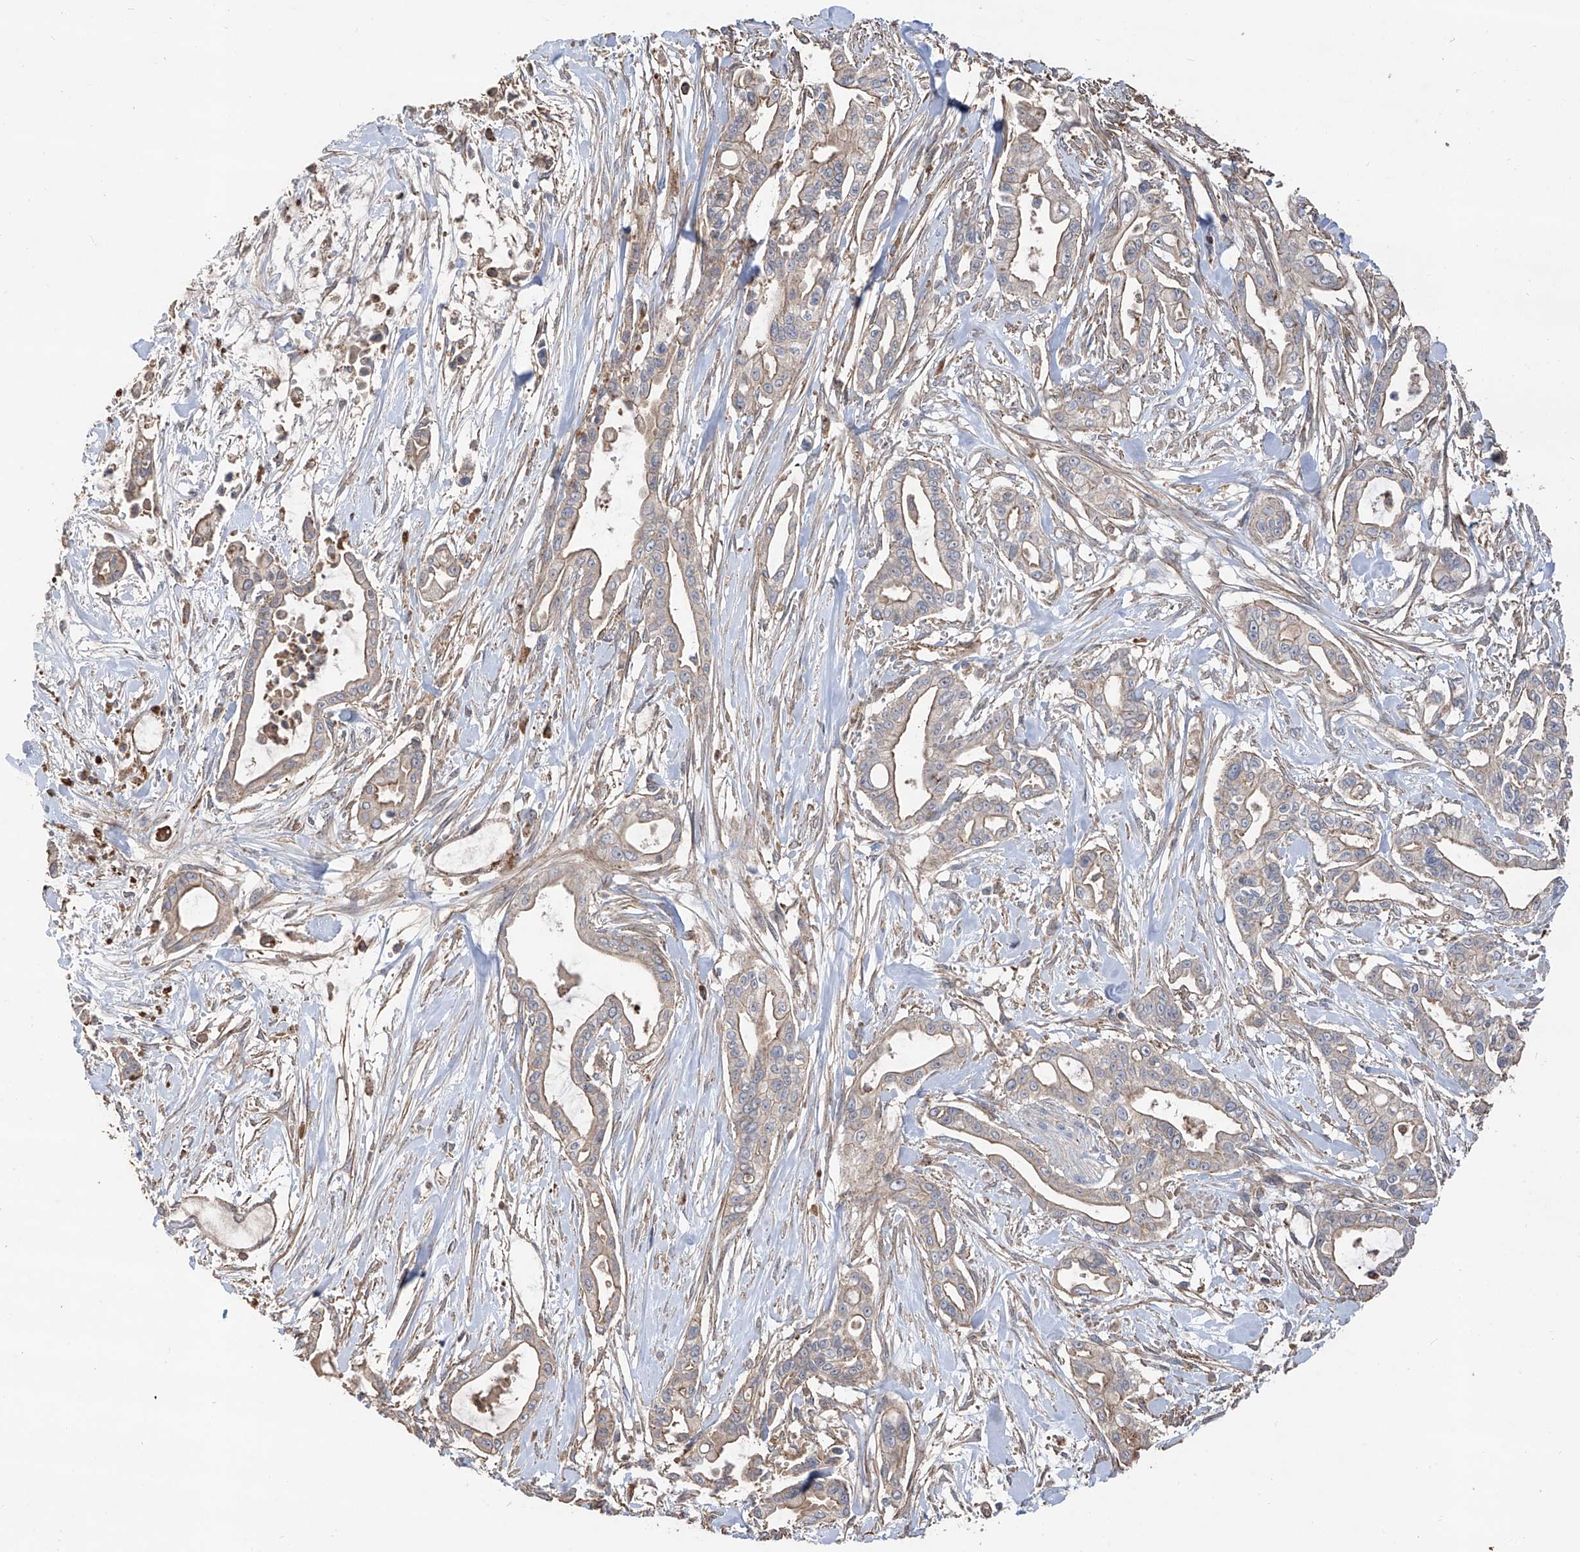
{"staining": {"intensity": "weak", "quantity": "<25%", "location": "cytoplasmic/membranous"}, "tissue": "pancreatic cancer", "cell_type": "Tumor cells", "image_type": "cancer", "snomed": [{"axis": "morphology", "description": "Adenocarcinoma, NOS"}, {"axis": "topography", "description": "Pancreas"}], "caption": "Human pancreatic adenocarcinoma stained for a protein using immunohistochemistry reveals no positivity in tumor cells.", "gene": "EDN1", "patient": {"sex": "male", "age": 68}}